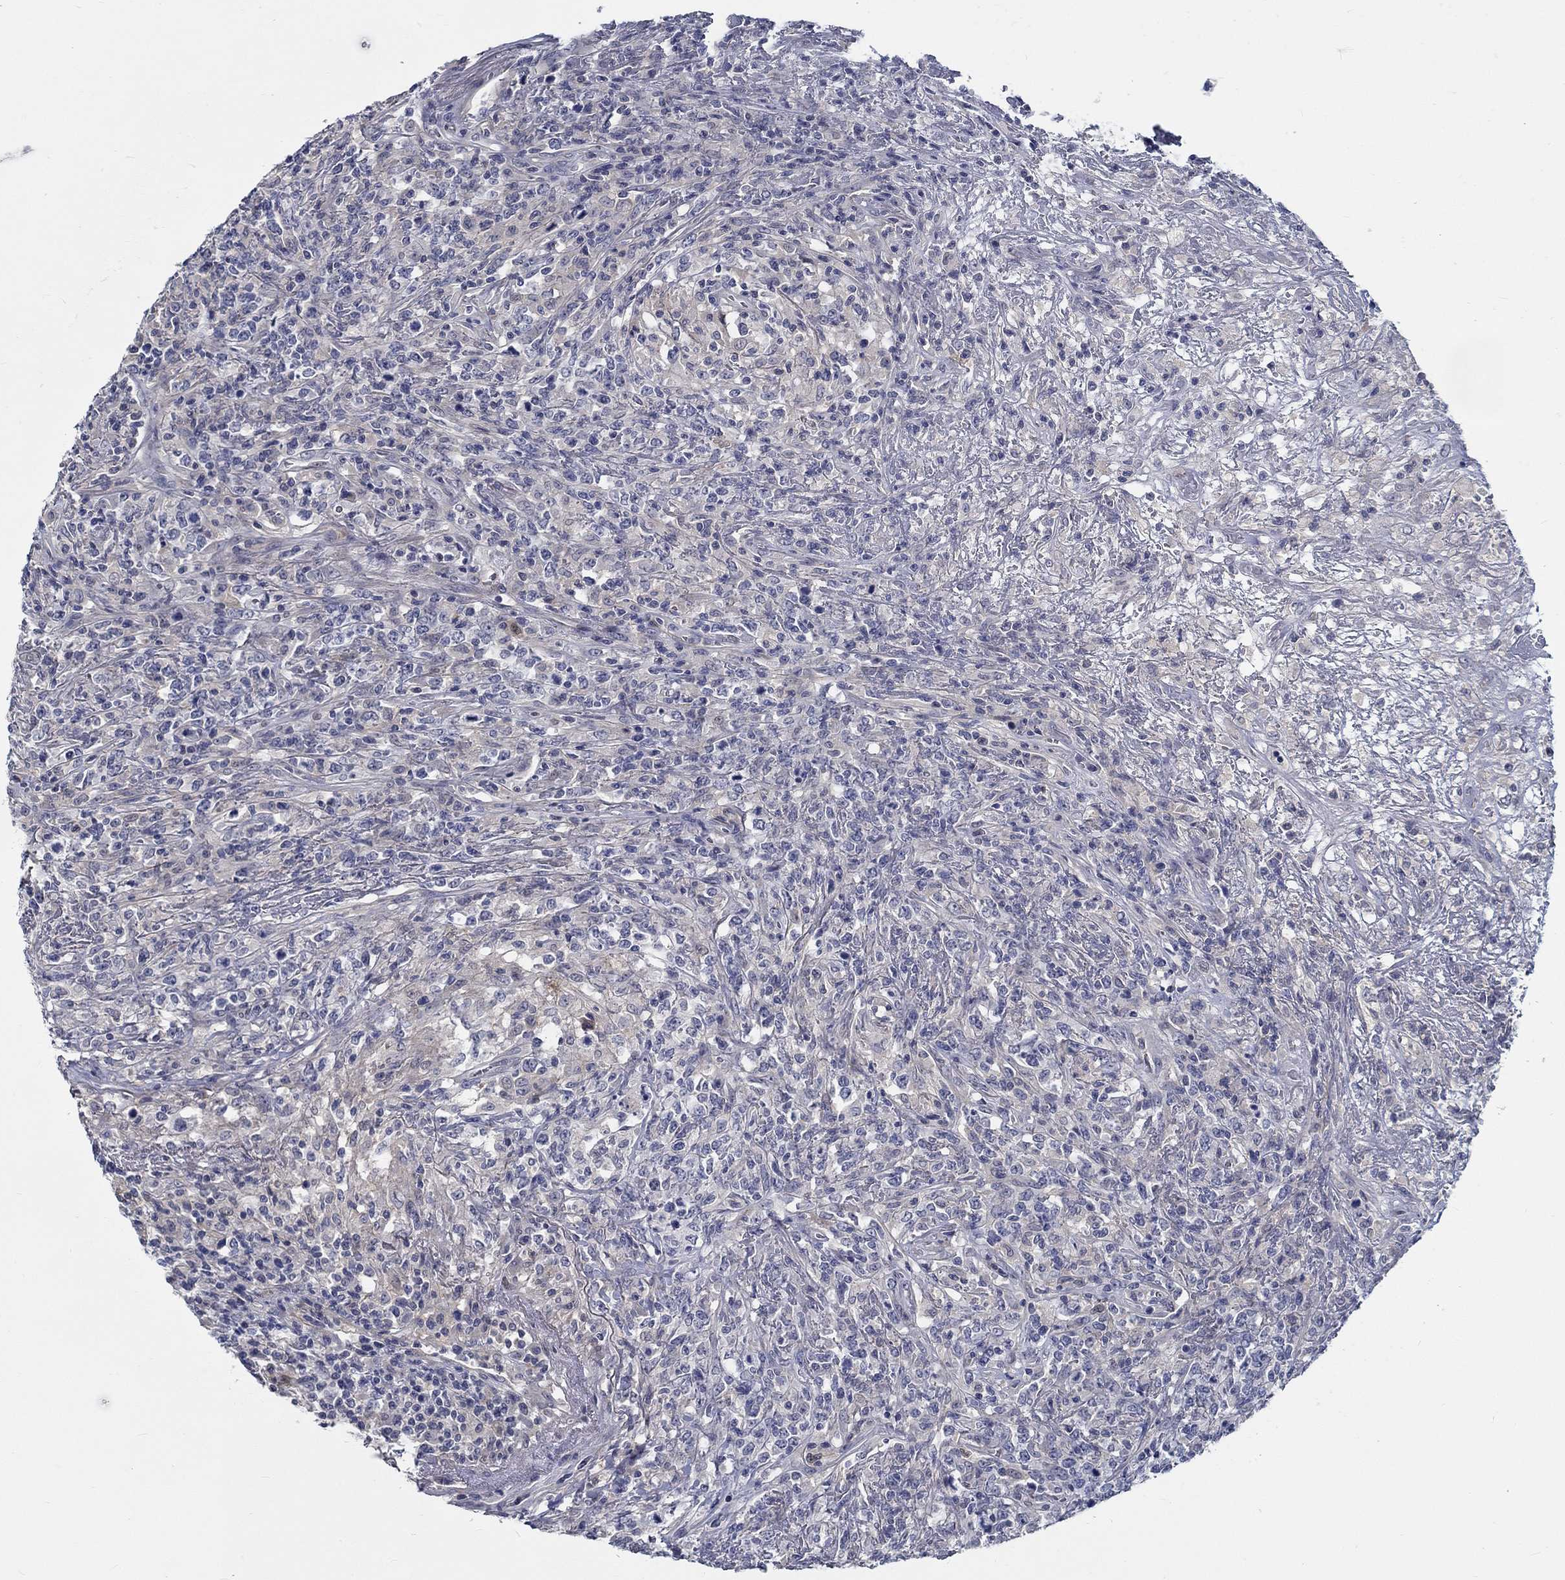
{"staining": {"intensity": "negative", "quantity": "none", "location": "none"}, "tissue": "lymphoma", "cell_type": "Tumor cells", "image_type": "cancer", "snomed": [{"axis": "morphology", "description": "Malignant lymphoma, non-Hodgkin's type, High grade"}, {"axis": "topography", "description": "Lung"}], "caption": "IHC histopathology image of lymphoma stained for a protein (brown), which demonstrates no positivity in tumor cells.", "gene": "MYBPC1", "patient": {"sex": "male", "age": 79}}